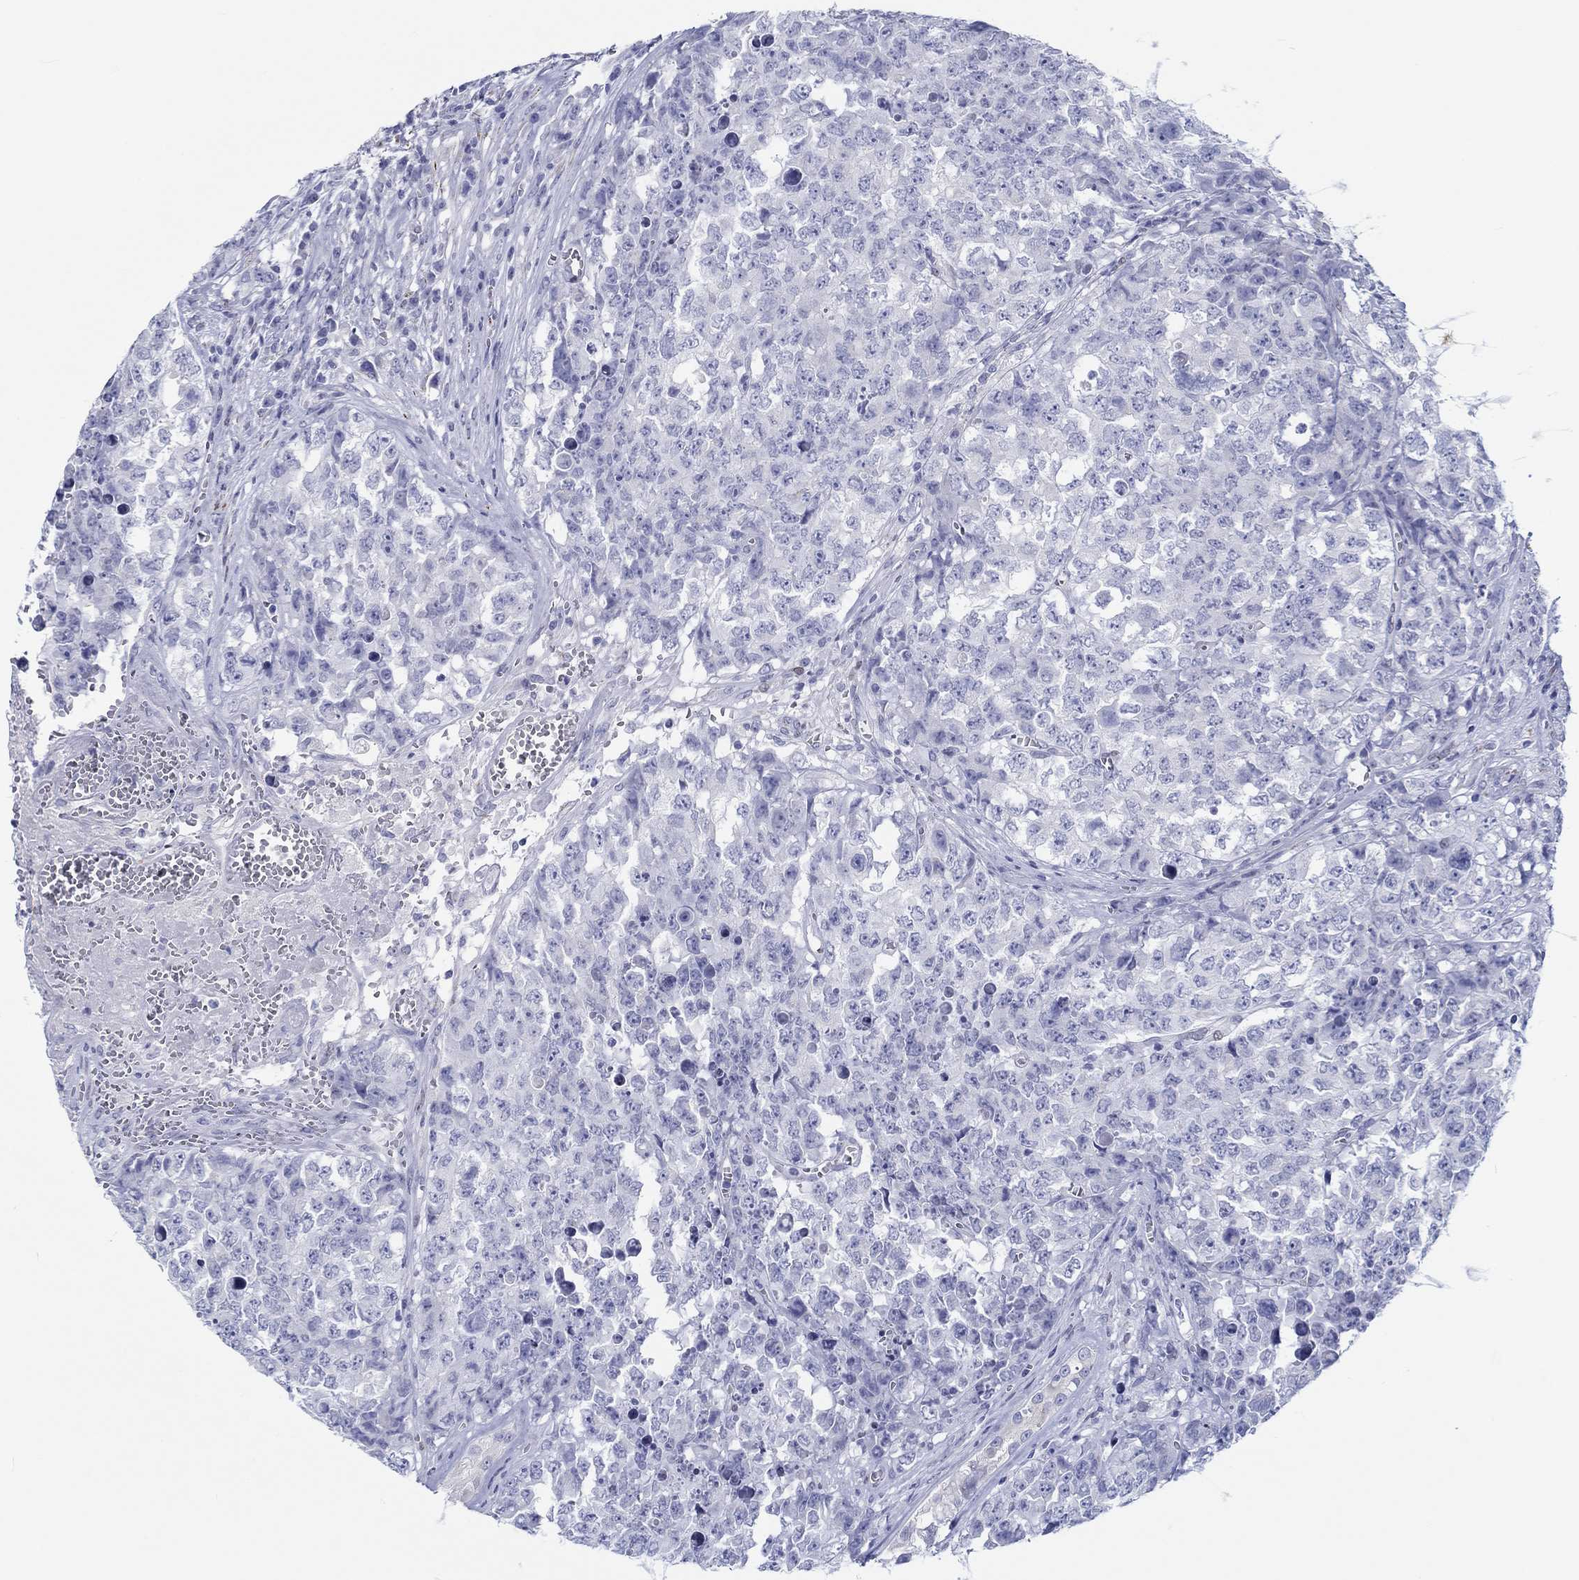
{"staining": {"intensity": "negative", "quantity": "none", "location": "none"}, "tissue": "testis cancer", "cell_type": "Tumor cells", "image_type": "cancer", "snomed": [{"axis": "morphology", "description": "Carcinoma, Embryonal, NOS"}, {"axis": "topography", "description": "Testis"}], "caption": "Testis embryonal carcinoma was stained to show a protein in brown. There is no significant expression in tumor cells. (Immunohistochemistry, brightfield microscopy, high magnification).", "gene": "H1-1", "patient": {"sex": "male", "age": 23}}